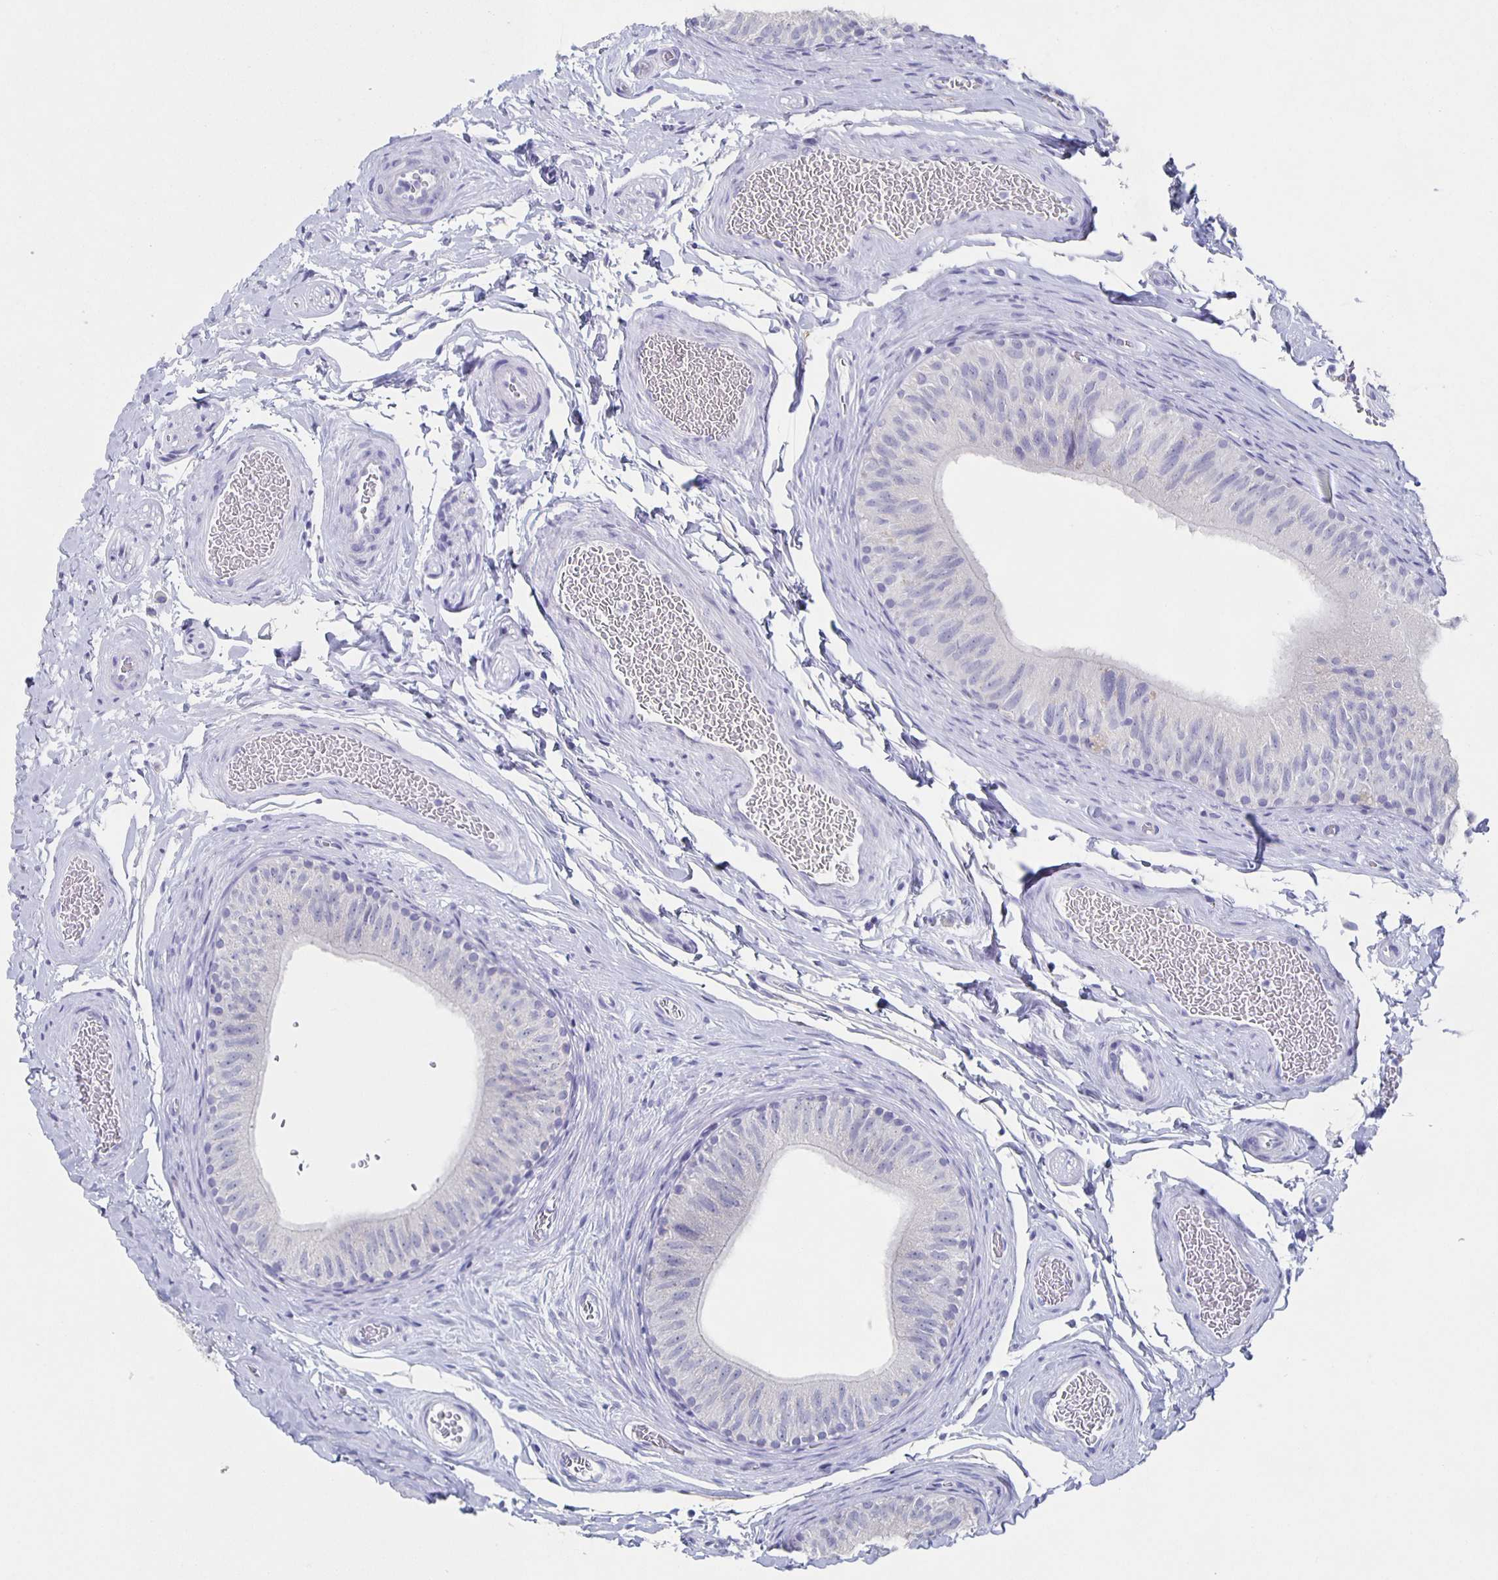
{"staining": {"intensity": "negative", "quantity": "none", "location": "none"}, "tissue": "epididymis", "cell_type": "Glandular cells", "image_type": "normal", "snomed": [{"axis": "morphology", "description": "Normal tissue, NOS"}, {"axis": "topography", "description": "Epididymis, spermatic cord, NOS"}, {"axis": "topography", "description": "Epididymis"}], "caption": "A high-resolution image shows immunohistochemistry staining of unremarkable epididymis, which demonstrates no significant positivity in glandular cells.", "gene": "SLC34A2", "patient": {"sex": "male", "age": 31}}